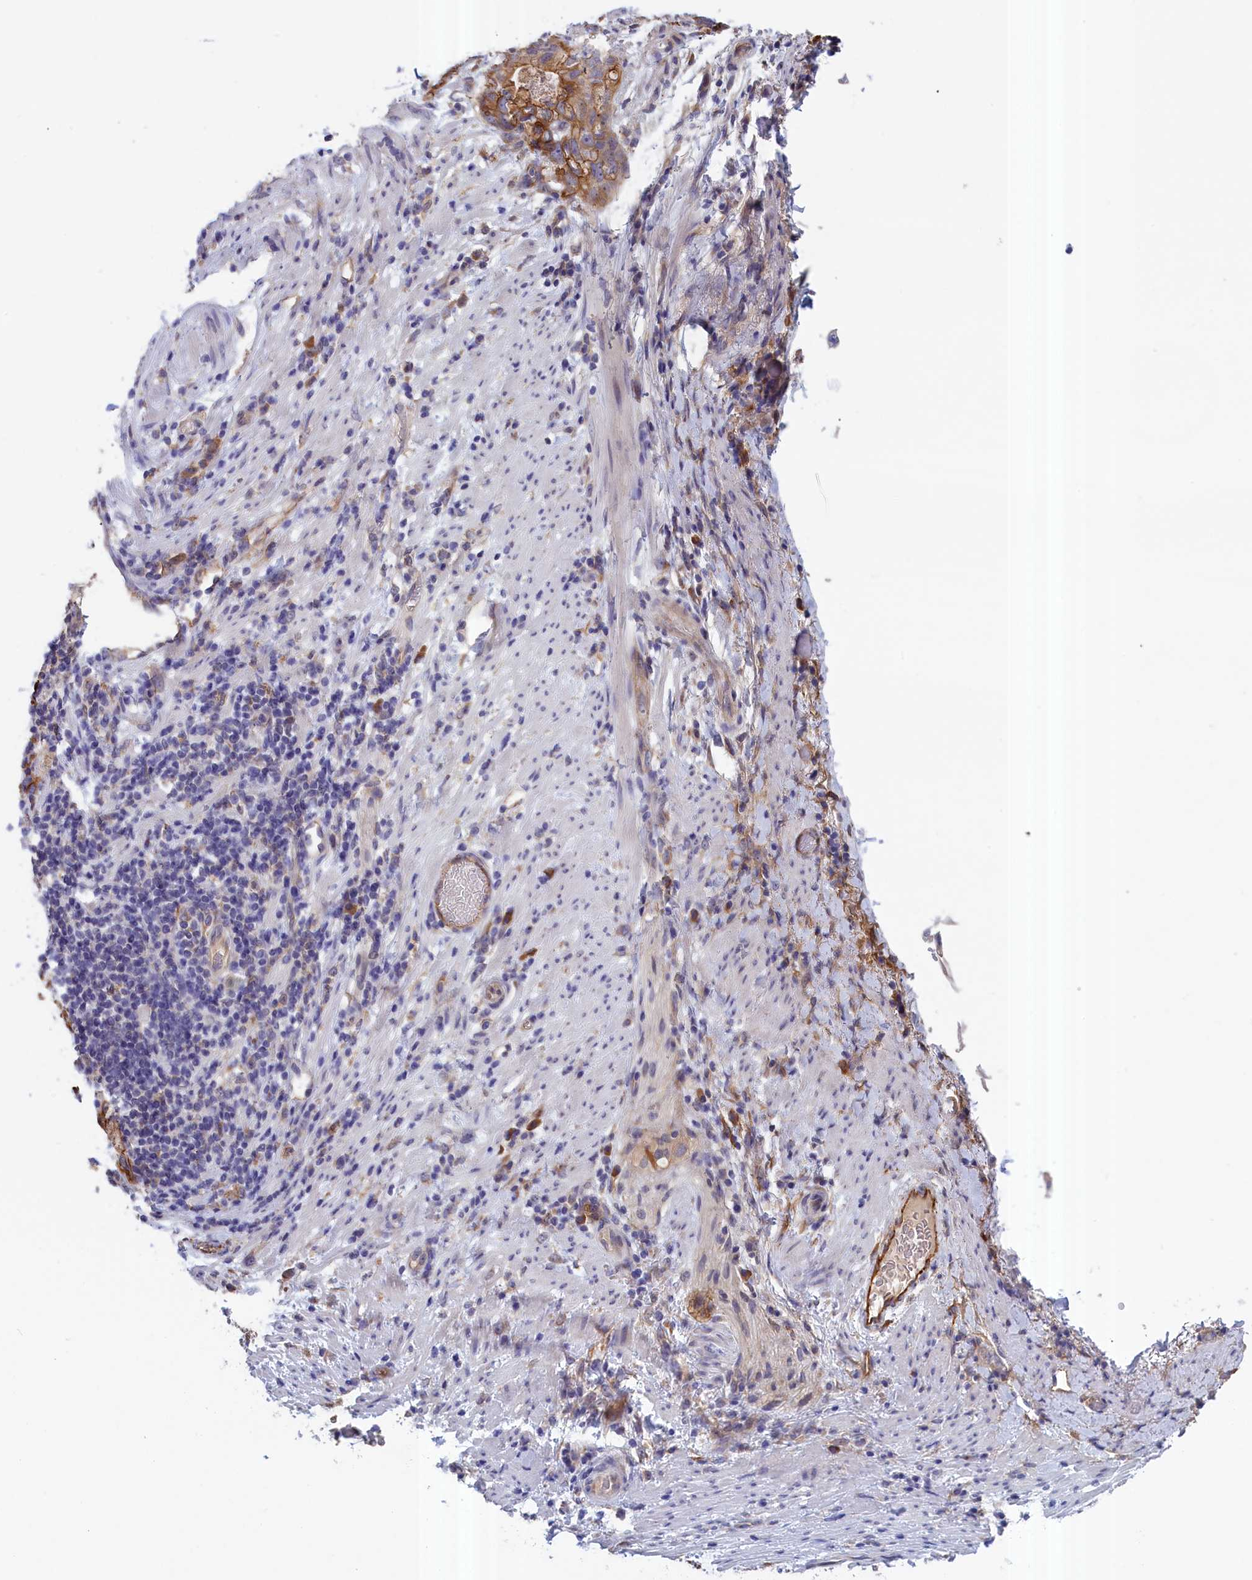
{"staining": {"intensity": "strong", "quantity": ">75%", "location": "cytoplasmic/membranous"}, "tissue": "stomach cancer", "cell_type": "Tumor cells", "image_type": "cancer", "snomed": [{"axis": "morphology", "description": "Normal tissue, NOS"}, {"axis": "morphology", "description": "Adenocarcinoma, NOS"}, {"axis": "topography", "description": "Stomach"}], "caption": "Tumor cells reveal high levels of strong cytoplasmic/membranous positivity in approximately >75% of cells in adenocarcinoma (stomach).", "gene": "COL19A1", "patient": {"sex": "female", "age": 89}}